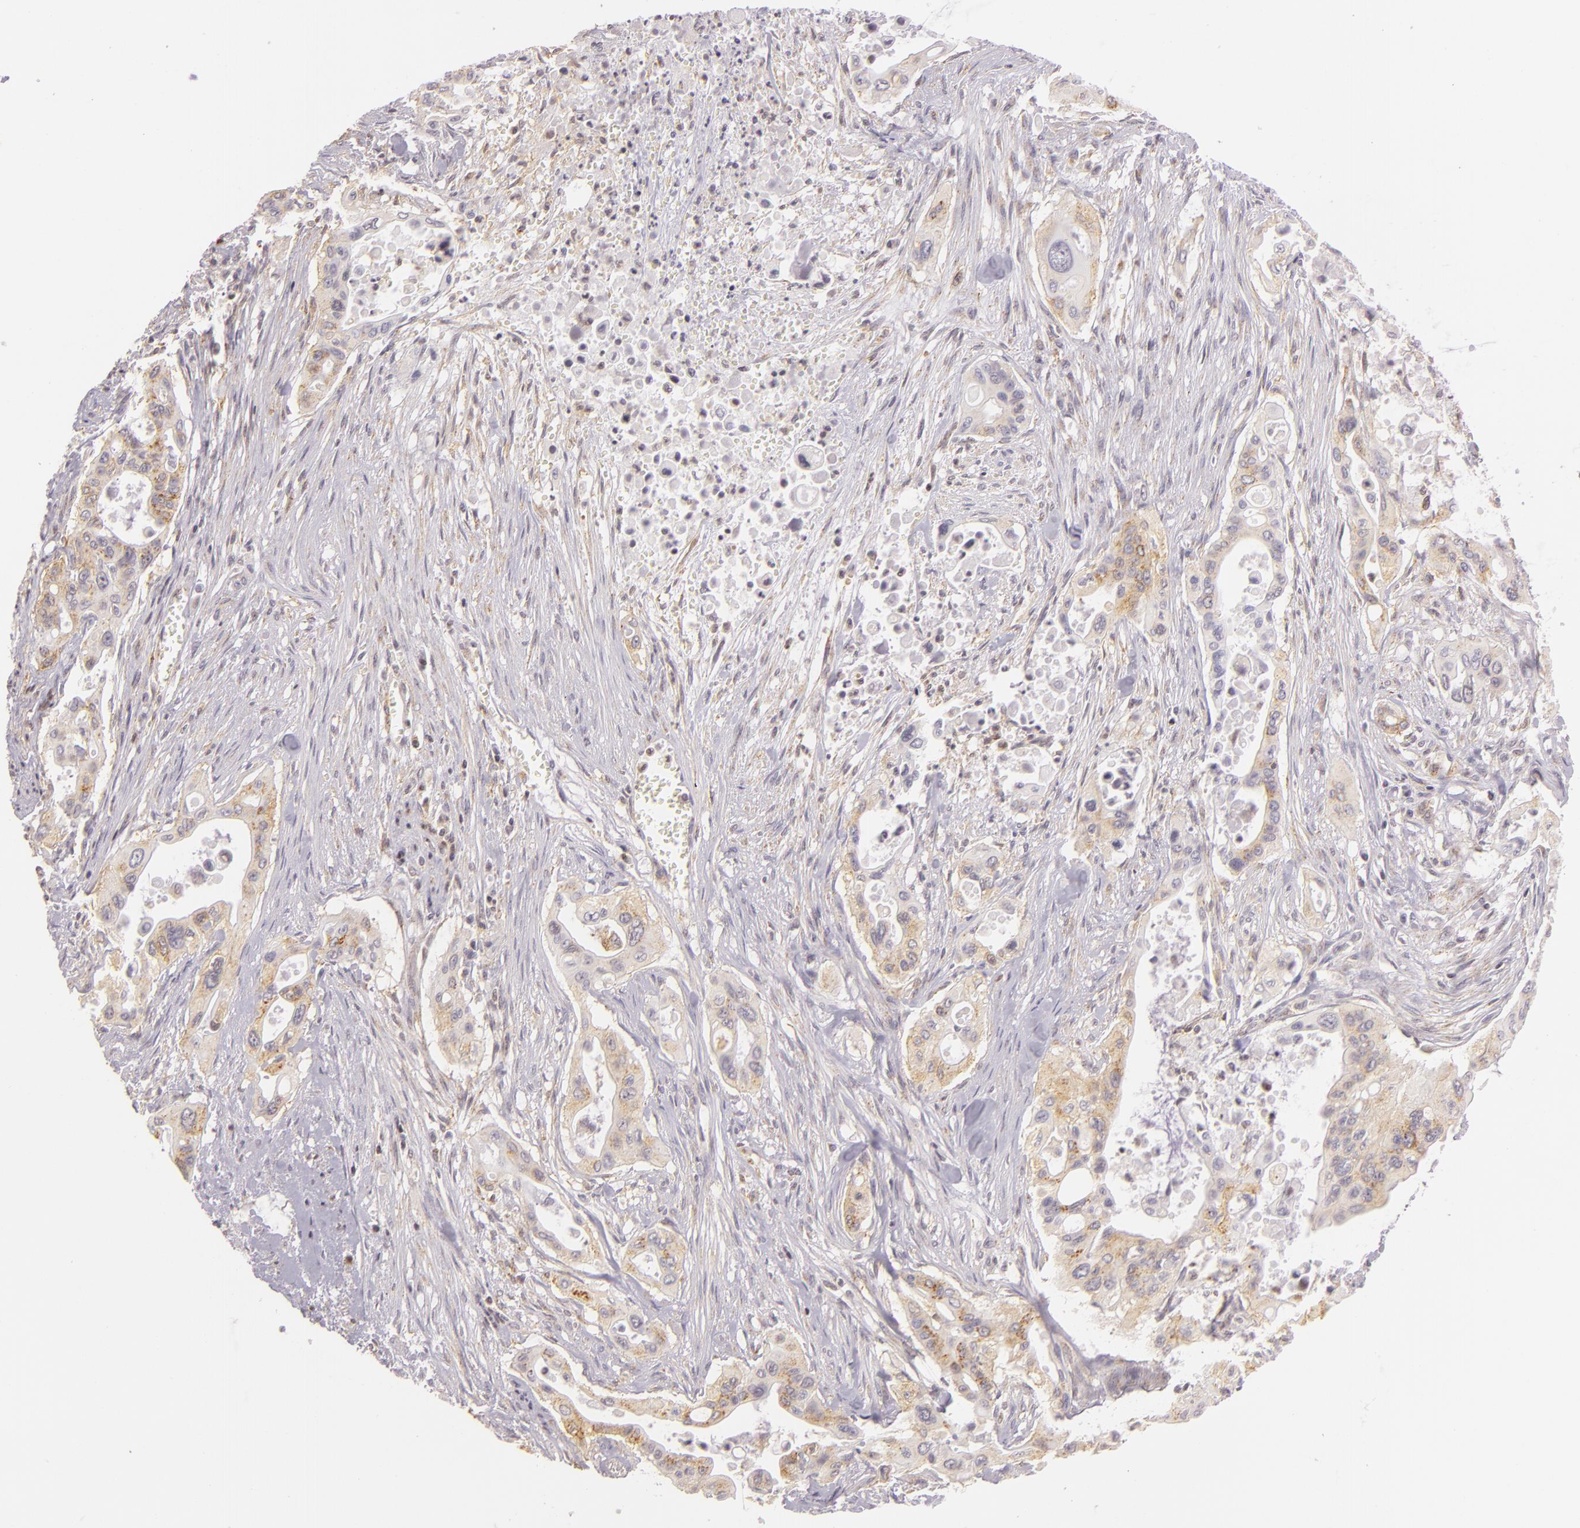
{"staining": {"intensity": "weak", "quantity": "<25%", "location": "cytoplasmic/membranous"}, "tissue": "pancreatic cancer", "cell_type": "Tumor cells", "image_type": "cancer", "snomed": [{"axis": "morphology", "description": "Adenocarcinoma, NOS"}, {"axis": "topography", "description": "Pancreas"}], "caption": "Immunohistochemistry (IHC) image of human pancreatic adenocarcinoma stained for a protein (brown), which shows no staining in tumor cells.", "gene": "IMPDH1", "patient": {"sex": "male", "age": 77}}